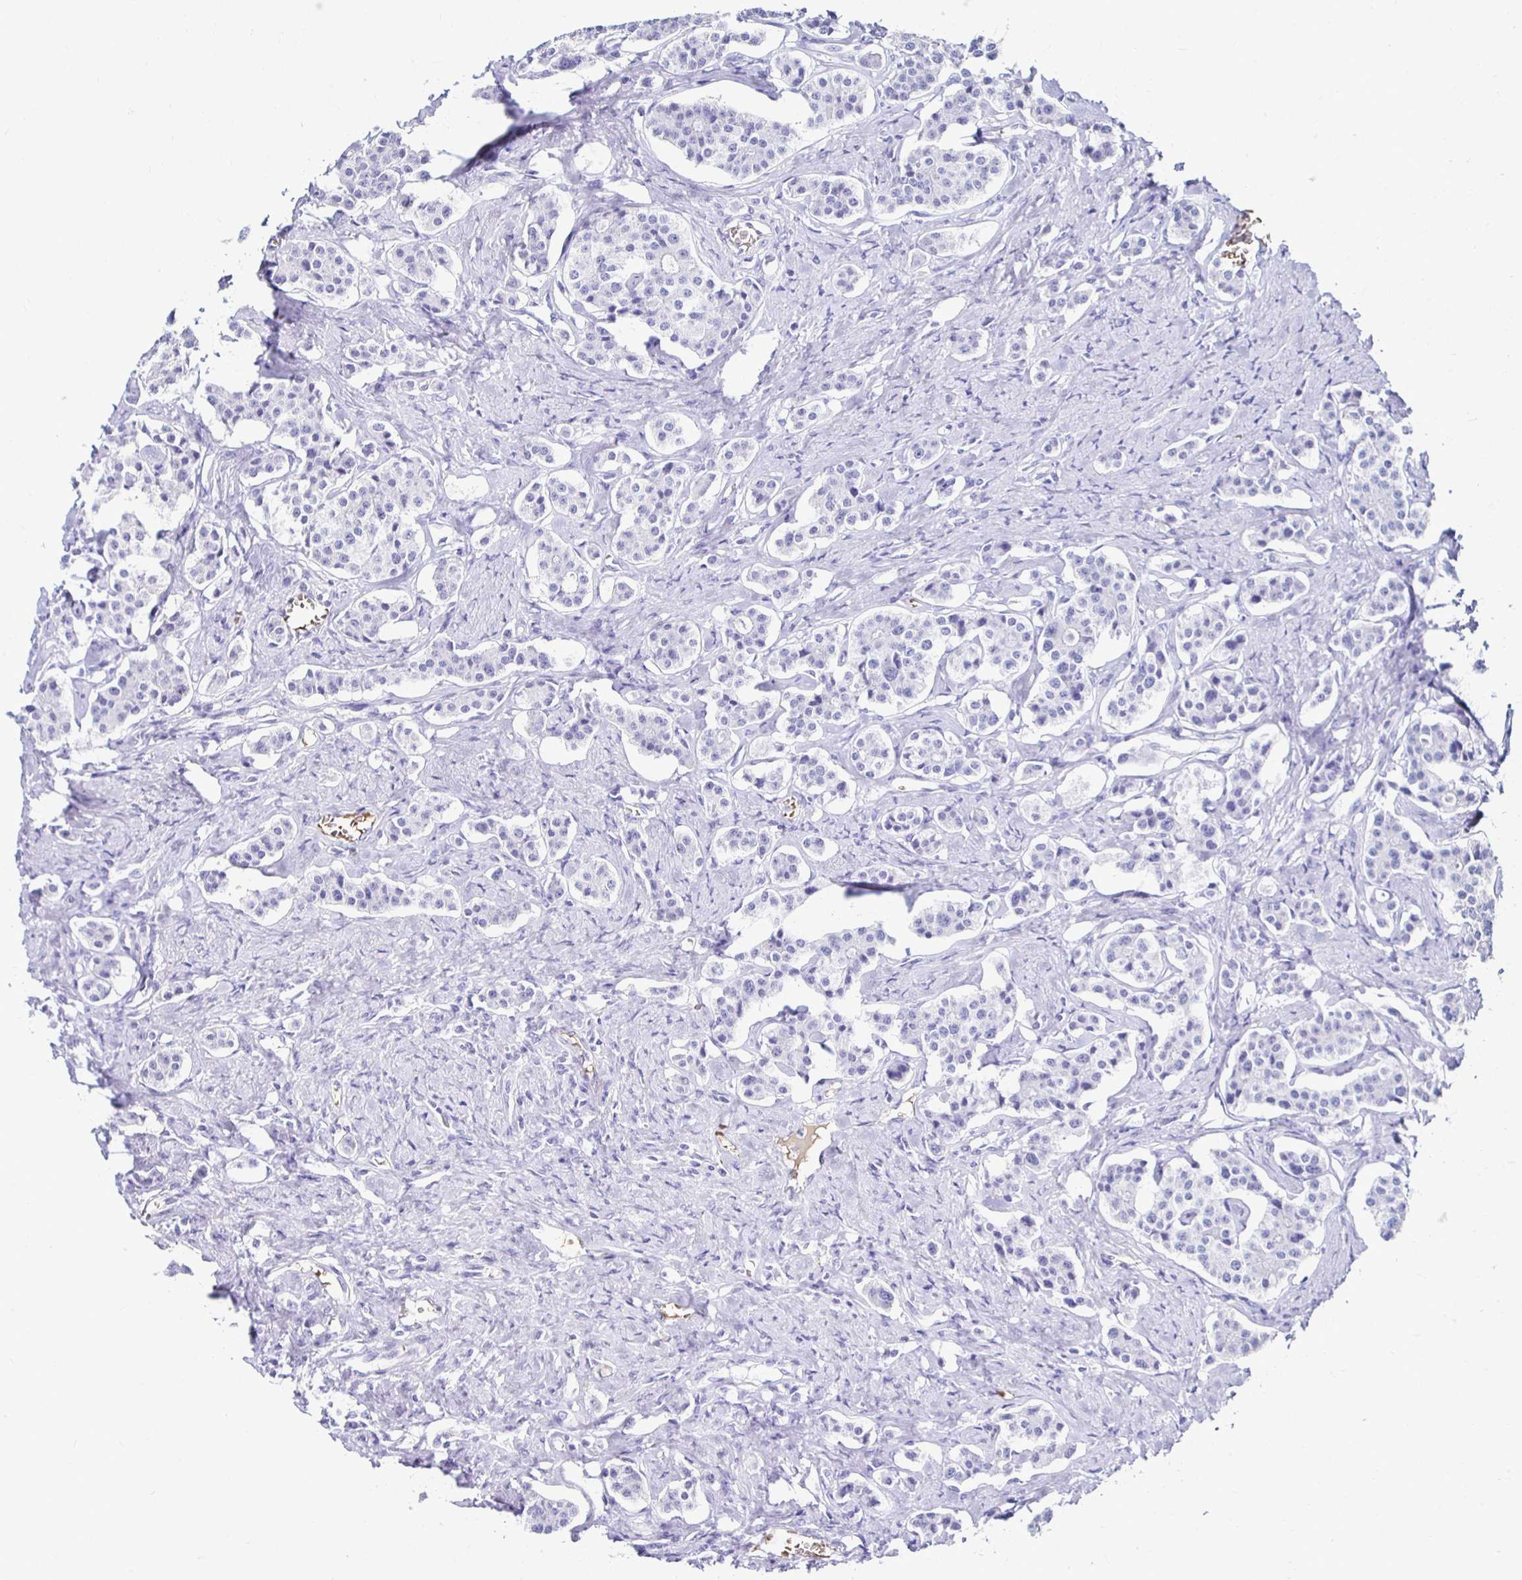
{"staining": {"intensity": "negative", "quantity": "none", "location": "none"}, "tissue": "carcinoid", "cell_type": "Tumor cells", "image_type": "cancer", "snomed": [{"axis": "morphology", "description": "Carcinoid, malignant, NOS"}, {"axis": "topography", "description": "Small intestine"}], "caption": "IHC histopathology image of neoplastic tissue: carcinoid (malignant) stained with DAB demonstrates no significant protein expression in tumor cells.", "gene": "RHBDL3", "patient": {"sex": "male", "age": 63}}